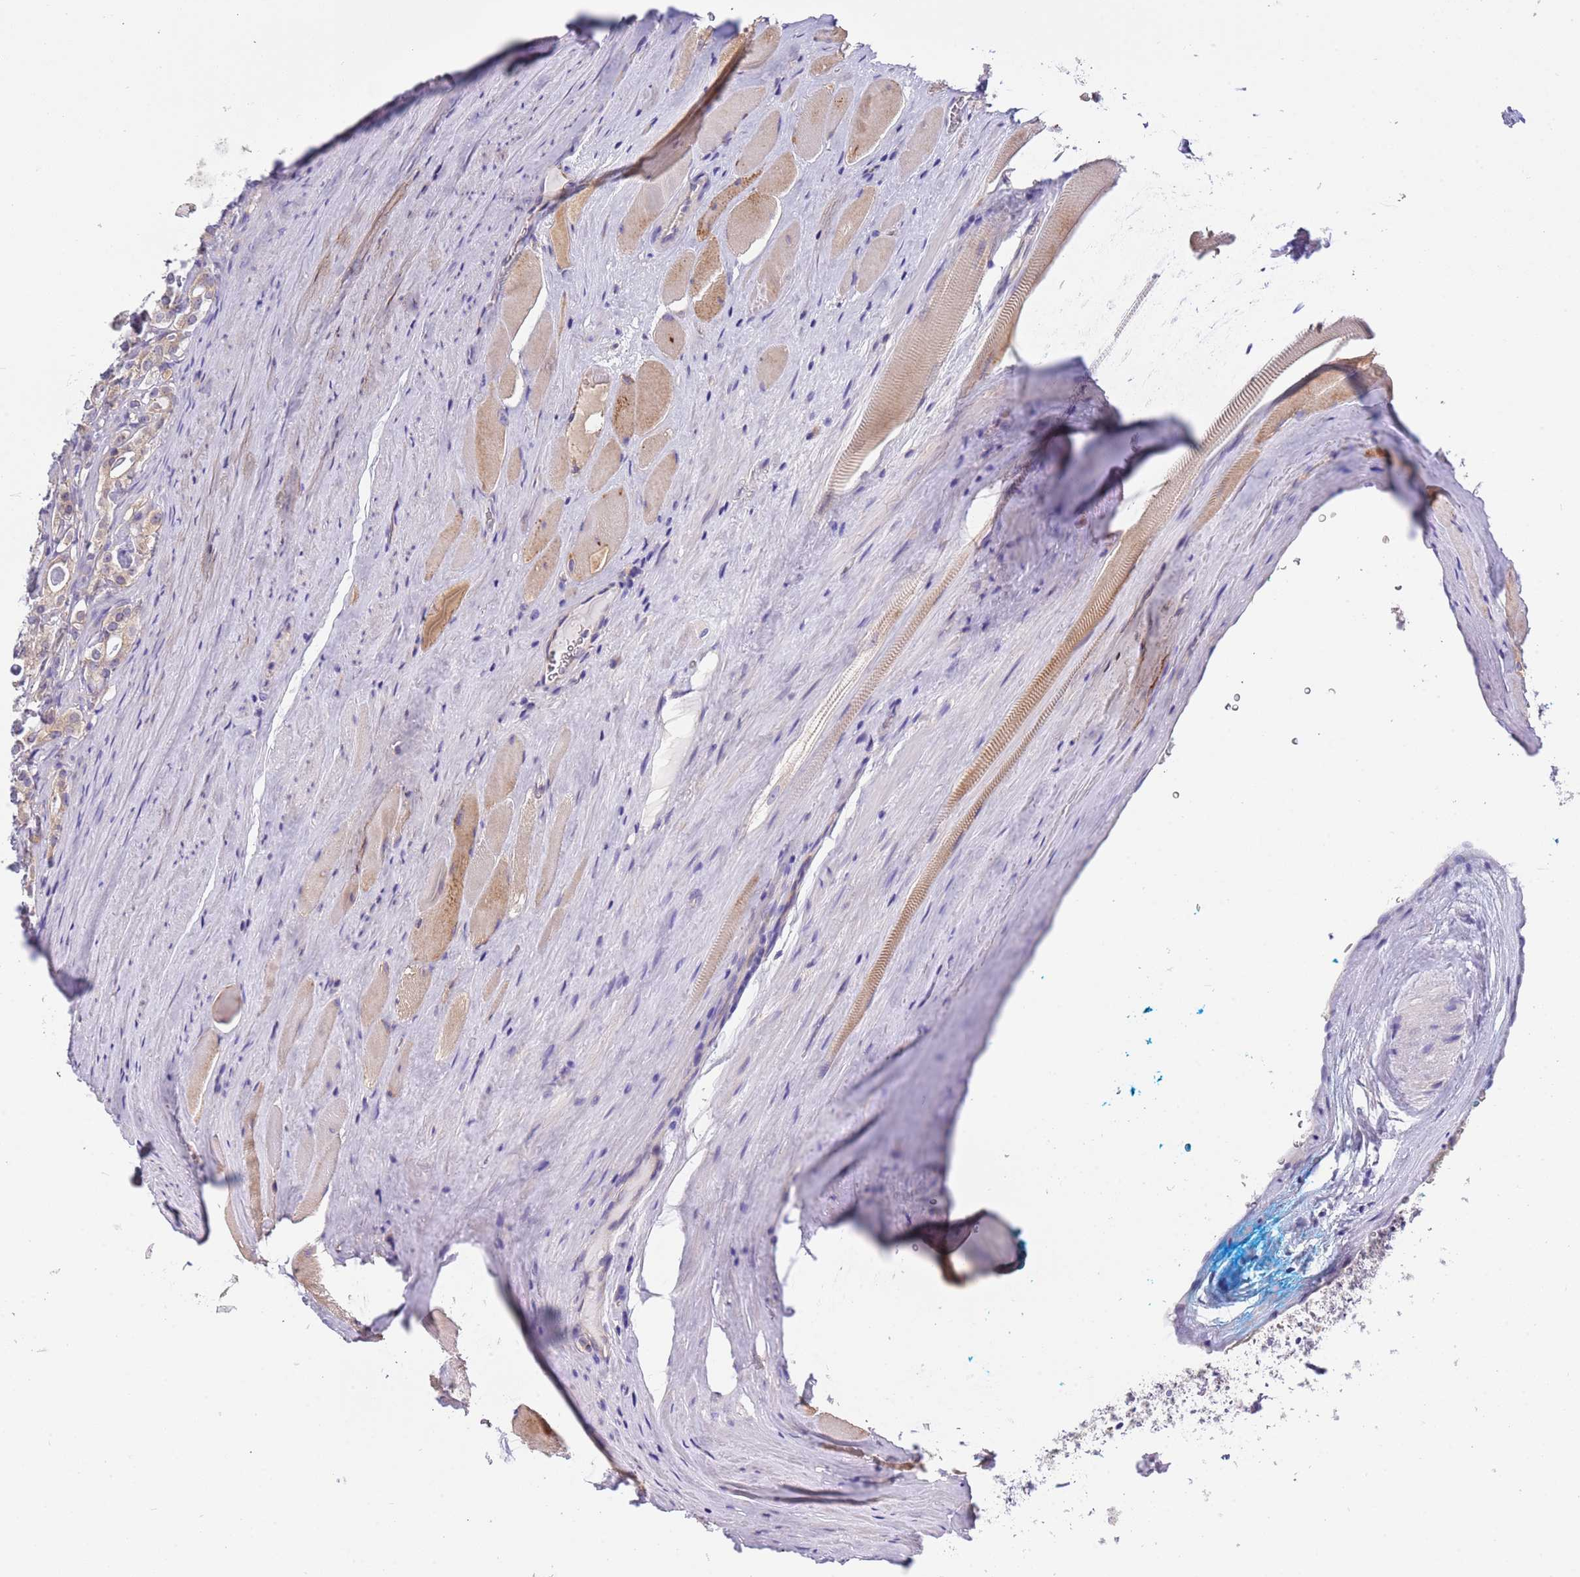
{"staining": {"intensity": "weak", "quantity": ">75%", "location": "cytoplasmic/membranous"}, "tissue": "prostate cancer", "cell_type": "Tumor cells", "image_type": "cancer", "snomed": [{"axis": "morphology", "description": "Adenocarcinoma, High grade"}, {"axis": "topography", "description": "Prostate"}], "caption": "Protein staining shows weak cytoplasmic/membranous expression in about >75% of tumor cells in prostate adenocarcinoma (high-grade). (DAB (3,3'-diaminobenzidine) IHC, brown staining for protein, blue staining for nuclei).", "gene": "STIP1", "patient": {"sex": "male", "age": 63}}